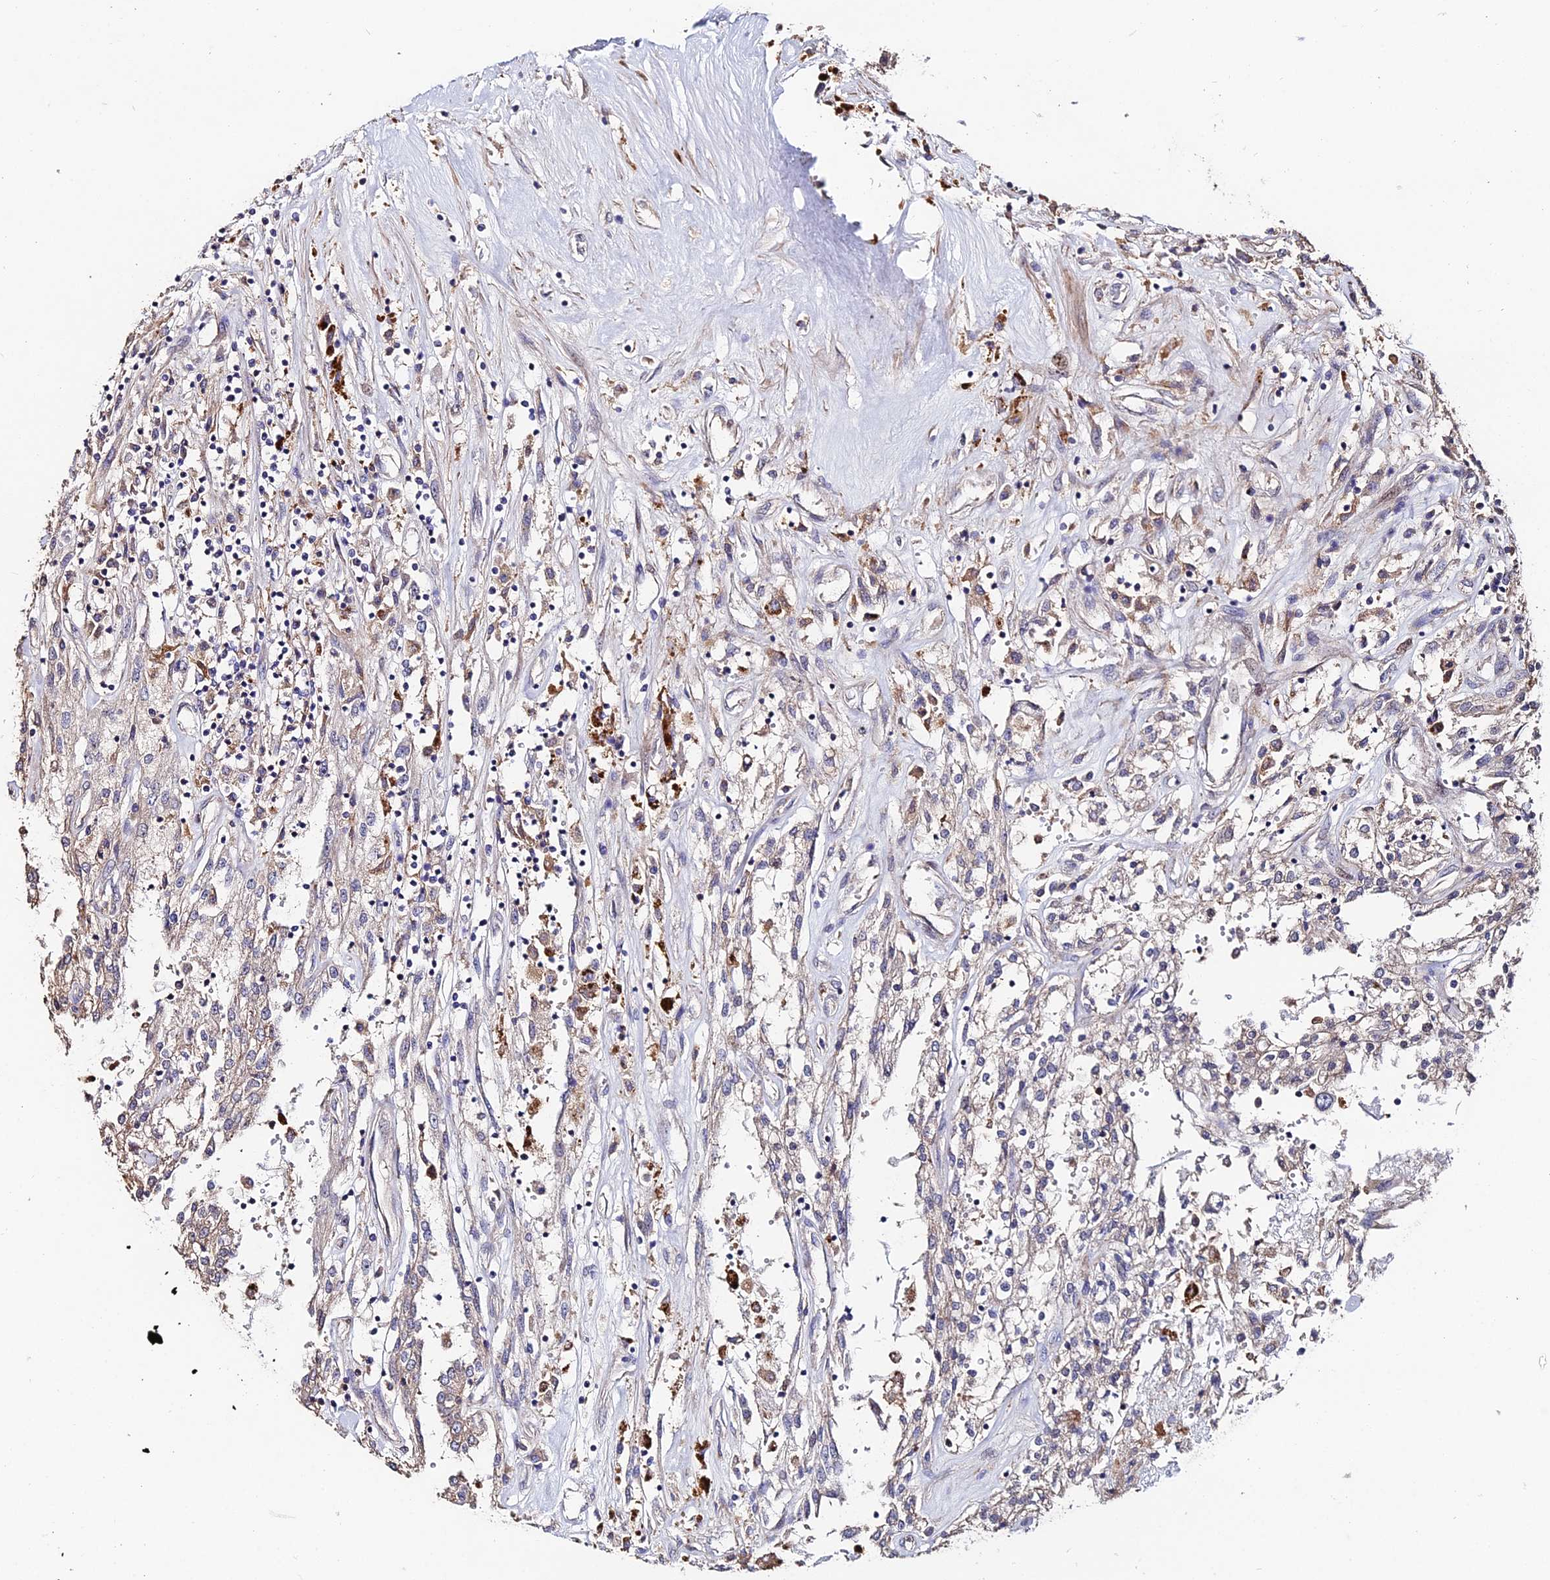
{"staining": {"intensity": "negative", "quantity": "none", "location": "none"}, "tissue": "renal cancer", "cell_type": "Tumor cells", "image_type": "cancer", "snomed": [{"axis": "morphology", "description": "Adenocarcinoma, NOS"}, {"axis": "topography", "description": "Kidney"}], "caption": "This is an immunohistochemistry (IHC) micrograph of renal adenocarcinoma. There is no staining in tumor cells.", "gene": "ACTR5", "patient": {"sex": "female", "age": 52}}